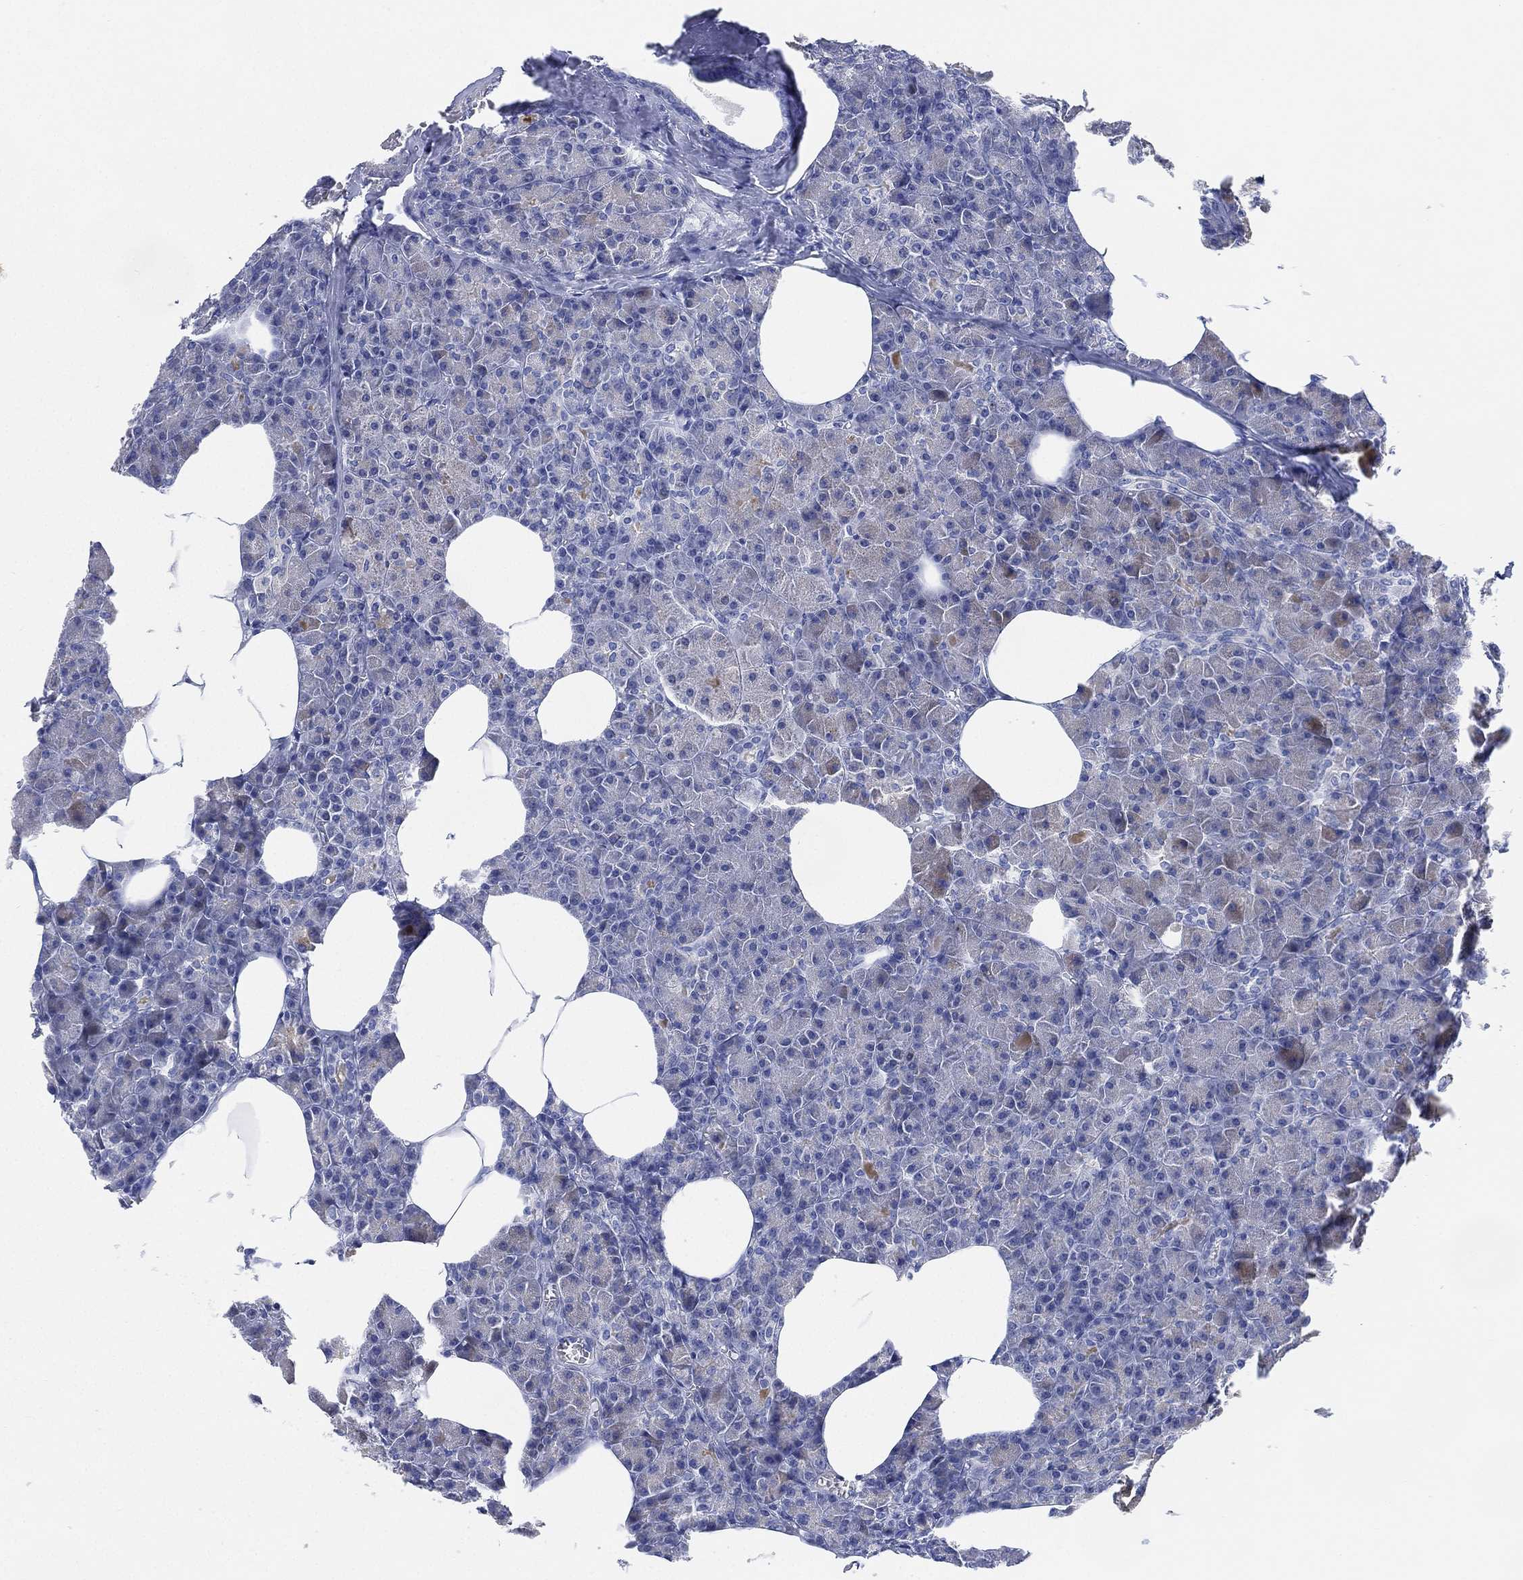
{"staining": {"intensity": "weak", "quantity": "<25%", "location": "cytoplasmic/membranous"}, "tissue": "pancreas", "cell_type": "Exocrine glandular cells", "image_type": "normal", "snomed": [{"axis": "morphology", "description": "Normal tissue, NOS"}, {"axis": "topography", "description": "Pancreas"}], "caption": "IHC image of benign human pancreas stained for a protein (brown), which reveals no expression in exocrine glandular cells.", "gene": "ADAD2", "patient": {"sex": "female", "age": 45}}